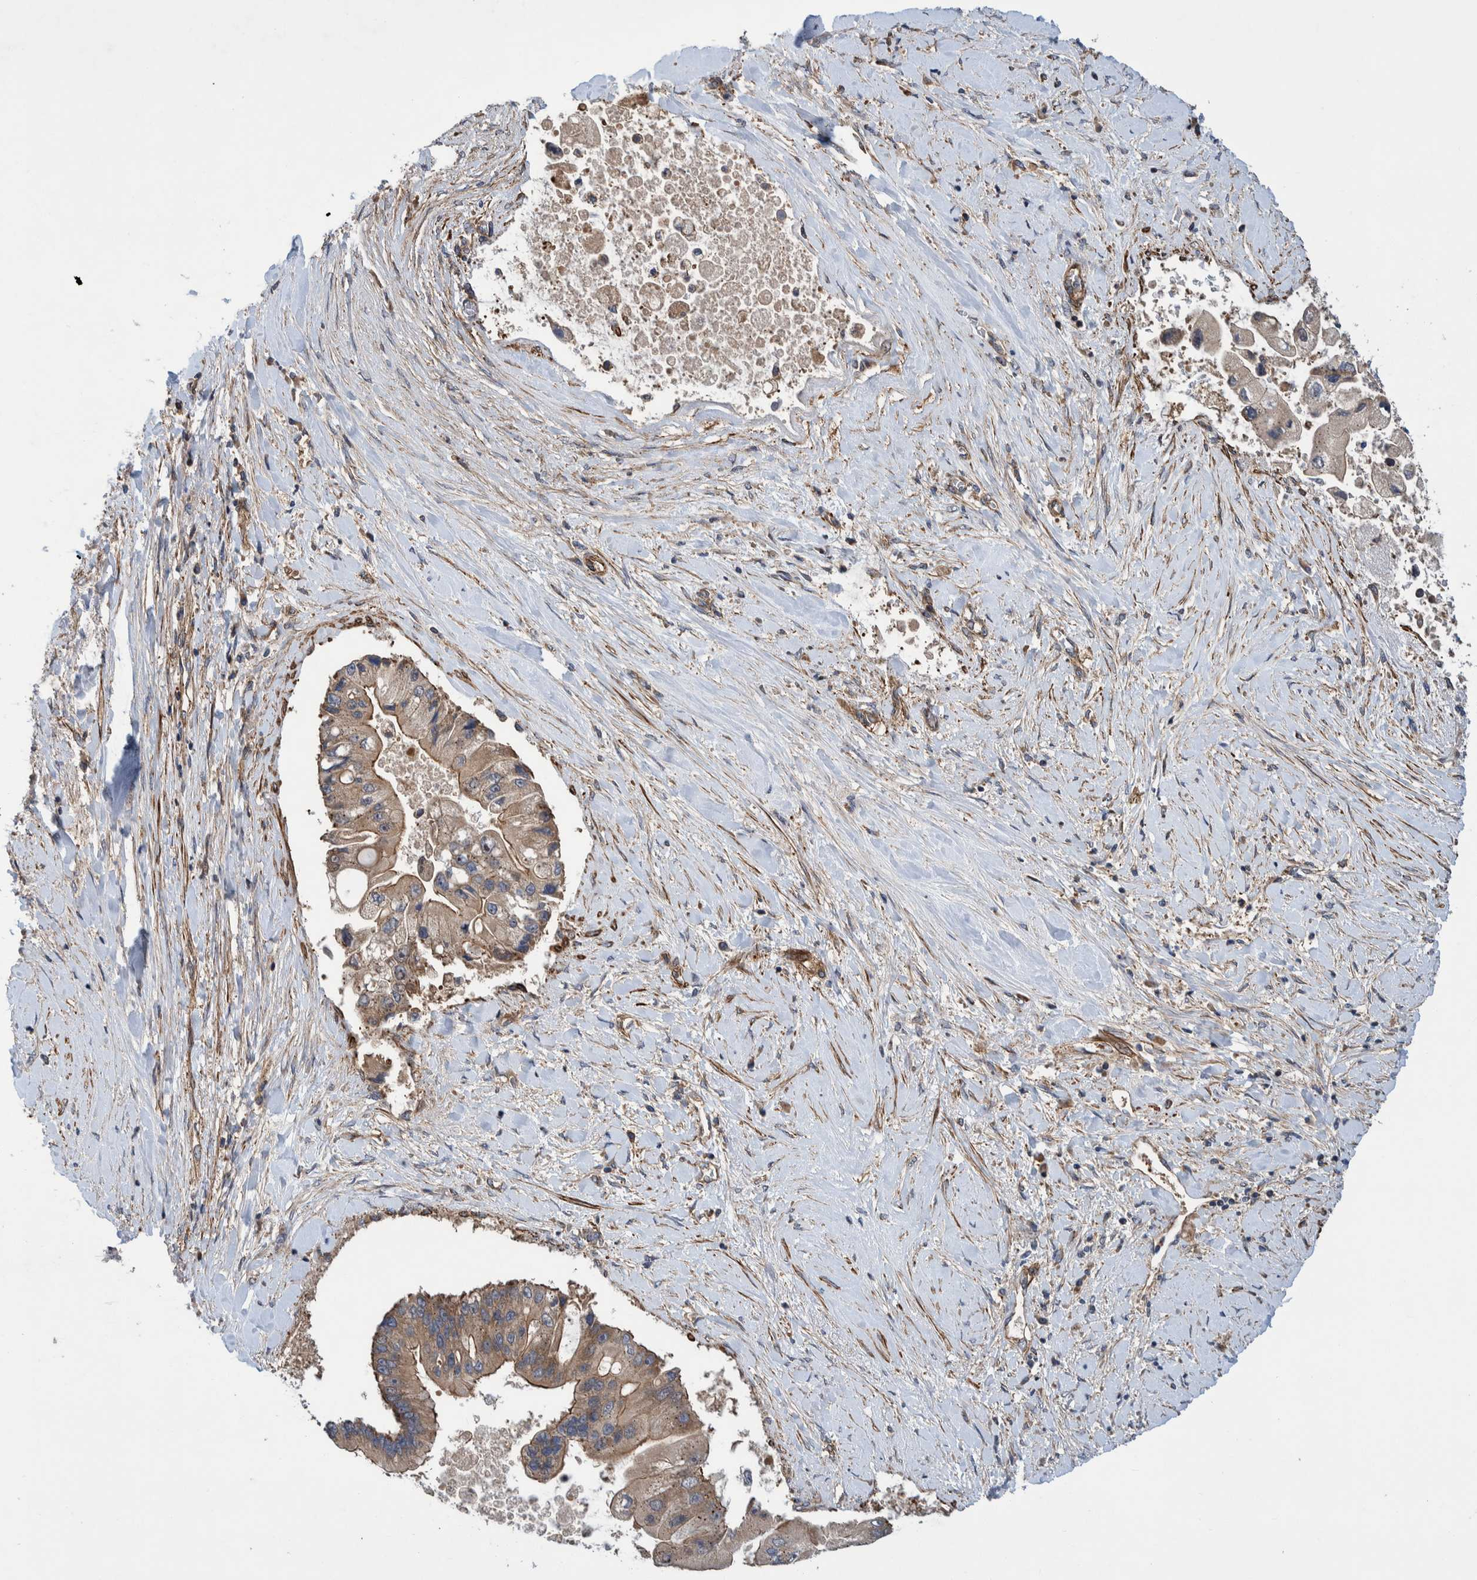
{"staining": {"intensity": "moderate", "quantity": ">75%", "location": "cytoplasmic/membranous"}, "tissue": "liver cancer", "cell_type": "Tumor cells", "image_type": "cancer", "snomed": [{"axis": "morphology", "description": "Cholangiocarcinoma"}, {"axis": "topography", "description": "Liver"}], "caption": "Immunohistochemistry photomicrograph of liver cholangiocarcinoma stained for a protein (brown), which shows medium levels of moderate cytoplasmic/membranous staining in approximately >75% of tumor cells.", "gene": "GRPEL2", "patient": {"sex": "male", "age": 50}}